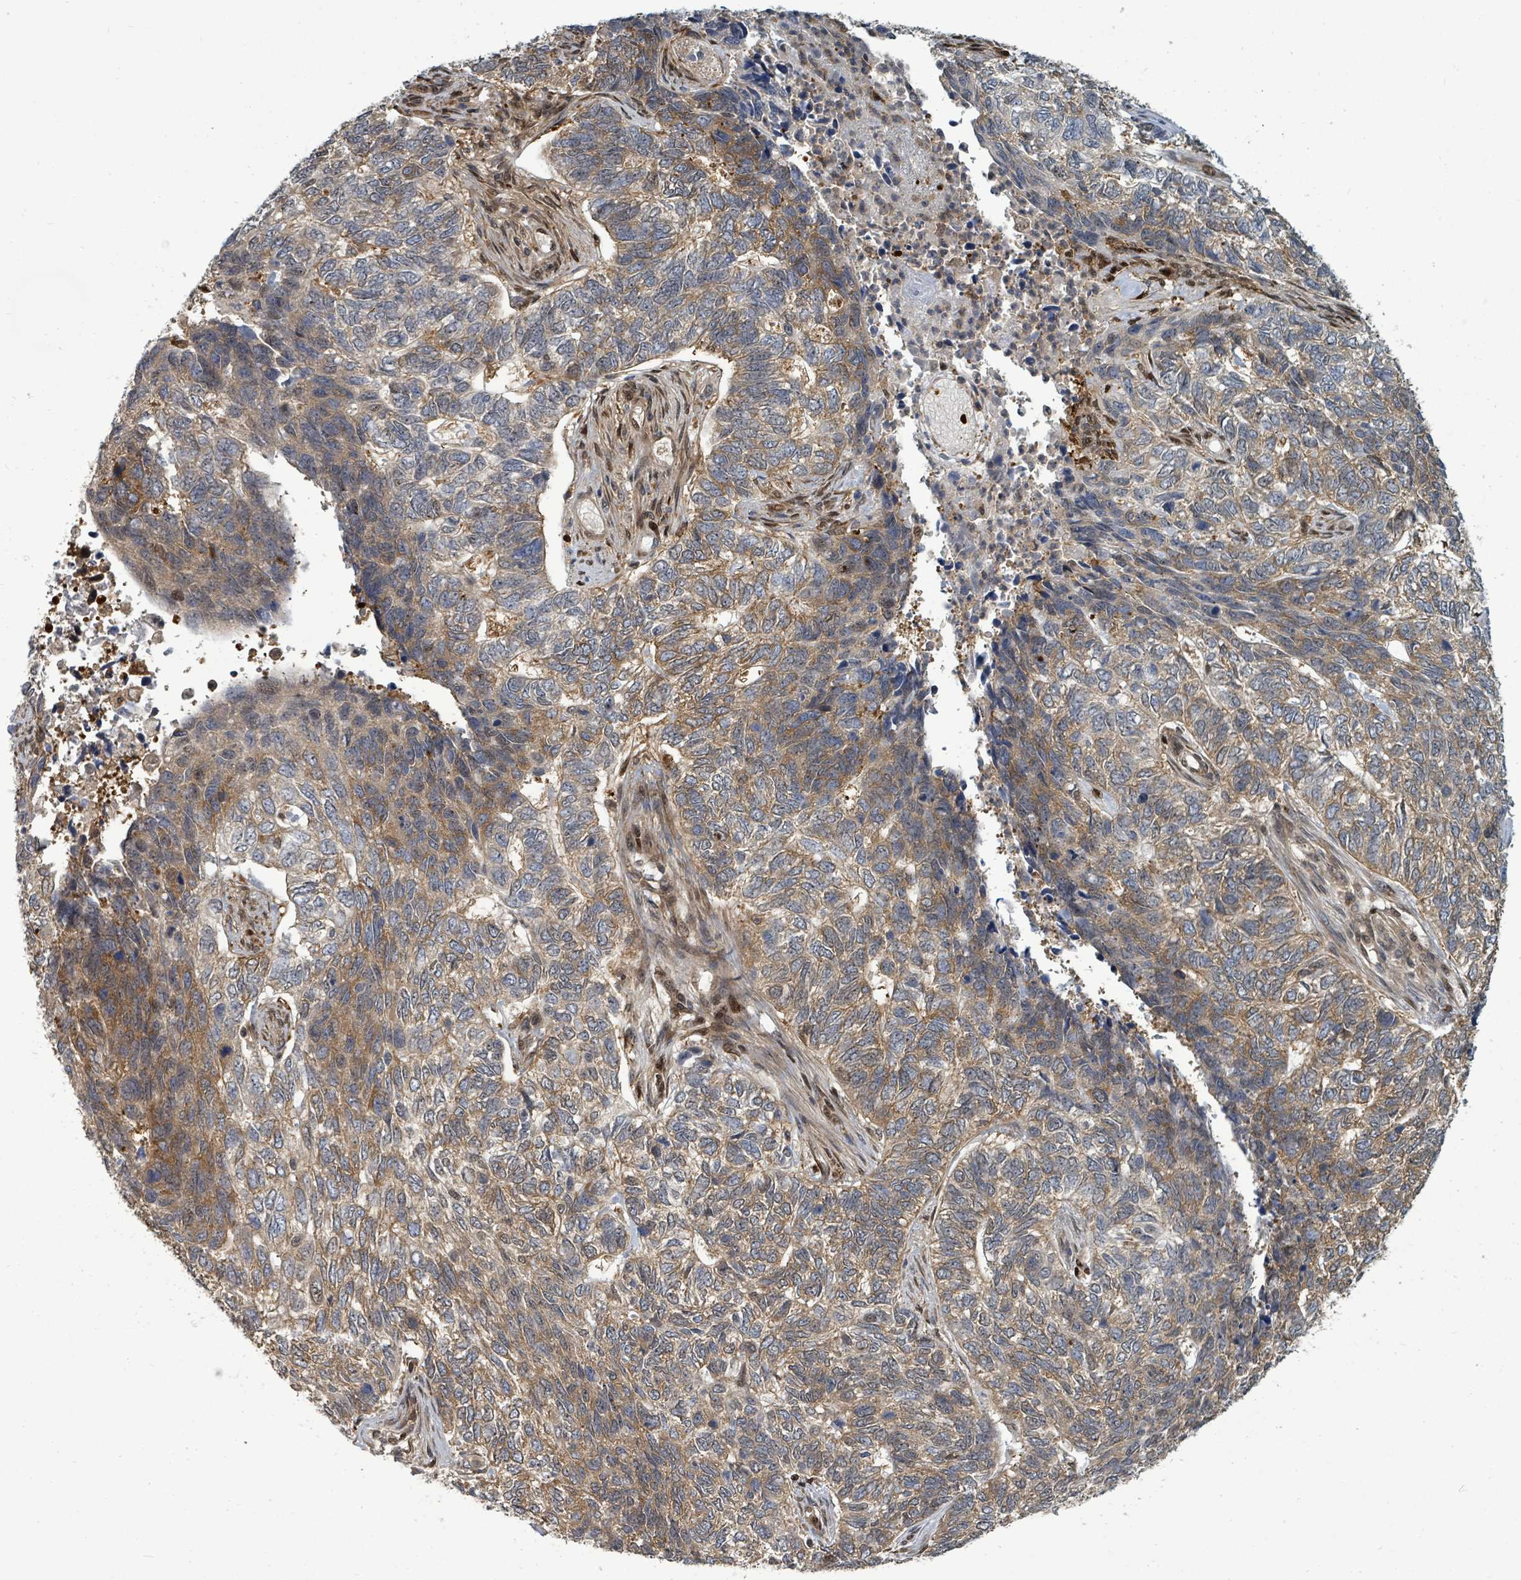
{"staining": {"intensity": "moderate", "quantity": "25%-75%", "location": "cytoplasmic/membranous"}, "tissue": "skin cancer", "cell_type": "Tumor cells", "image_type": "cancer", "snomed": [{"axis": "morphology", "description": "Basal cell carcinoma"}, {"axis": "topography", "description": "Skin"}], "caption": "Protein expression by immunohistochemistry (IHC) demonstrates moderate cytoplasmic/membranous positivity in approximately 25%-75% of tumor cells in skin cancer. (DAB IHC, brown staining for protein, blue staining for nuclei).", "gene": "TRDMT1", "patient": {"sex": "female", "age": 65}}